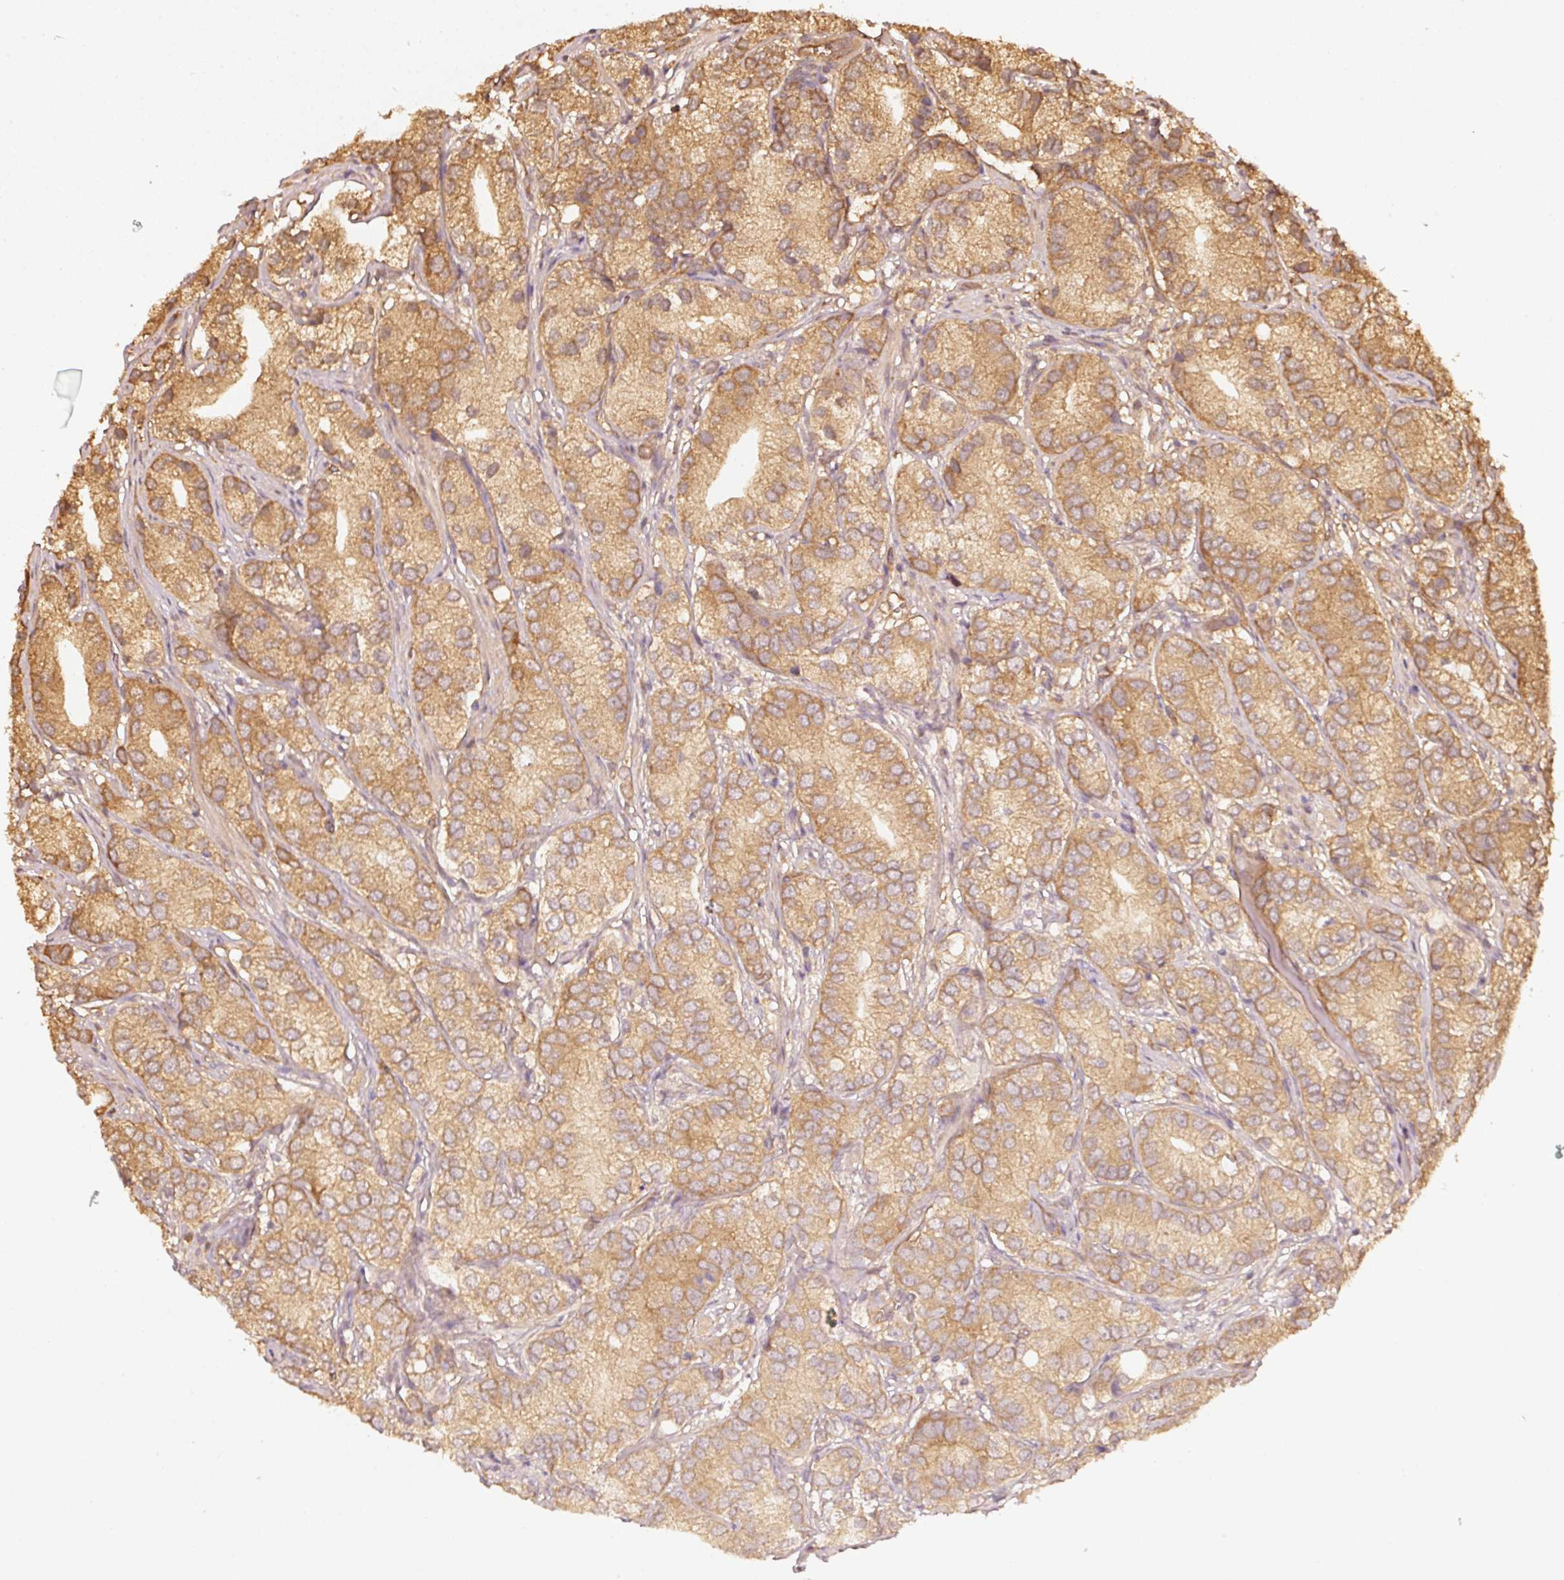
{"staining": {"intensity": "moderate", "quantity": ">75%", "location": "cytoplasmic/membranous"}, "tissue": "prostate cancer", "cell_type": "Tumor cells", "image_type": "cancer", "snomed": [{"axis": "morphology", "description": "Adenocarcinoma, High grade"}, {"axis": "topography", "description": "Prostate"}], "caption": "A high-resolution micrograph shows immunohistochemistry staining of adenocarcinoma (high-grade) (prostate), which demonstrates moderate cytoplasmic/membranous positivity in approximately >75% of tumor cells.", "gene": "STAU1", "patient": {"sex": "male", "age": 82}}